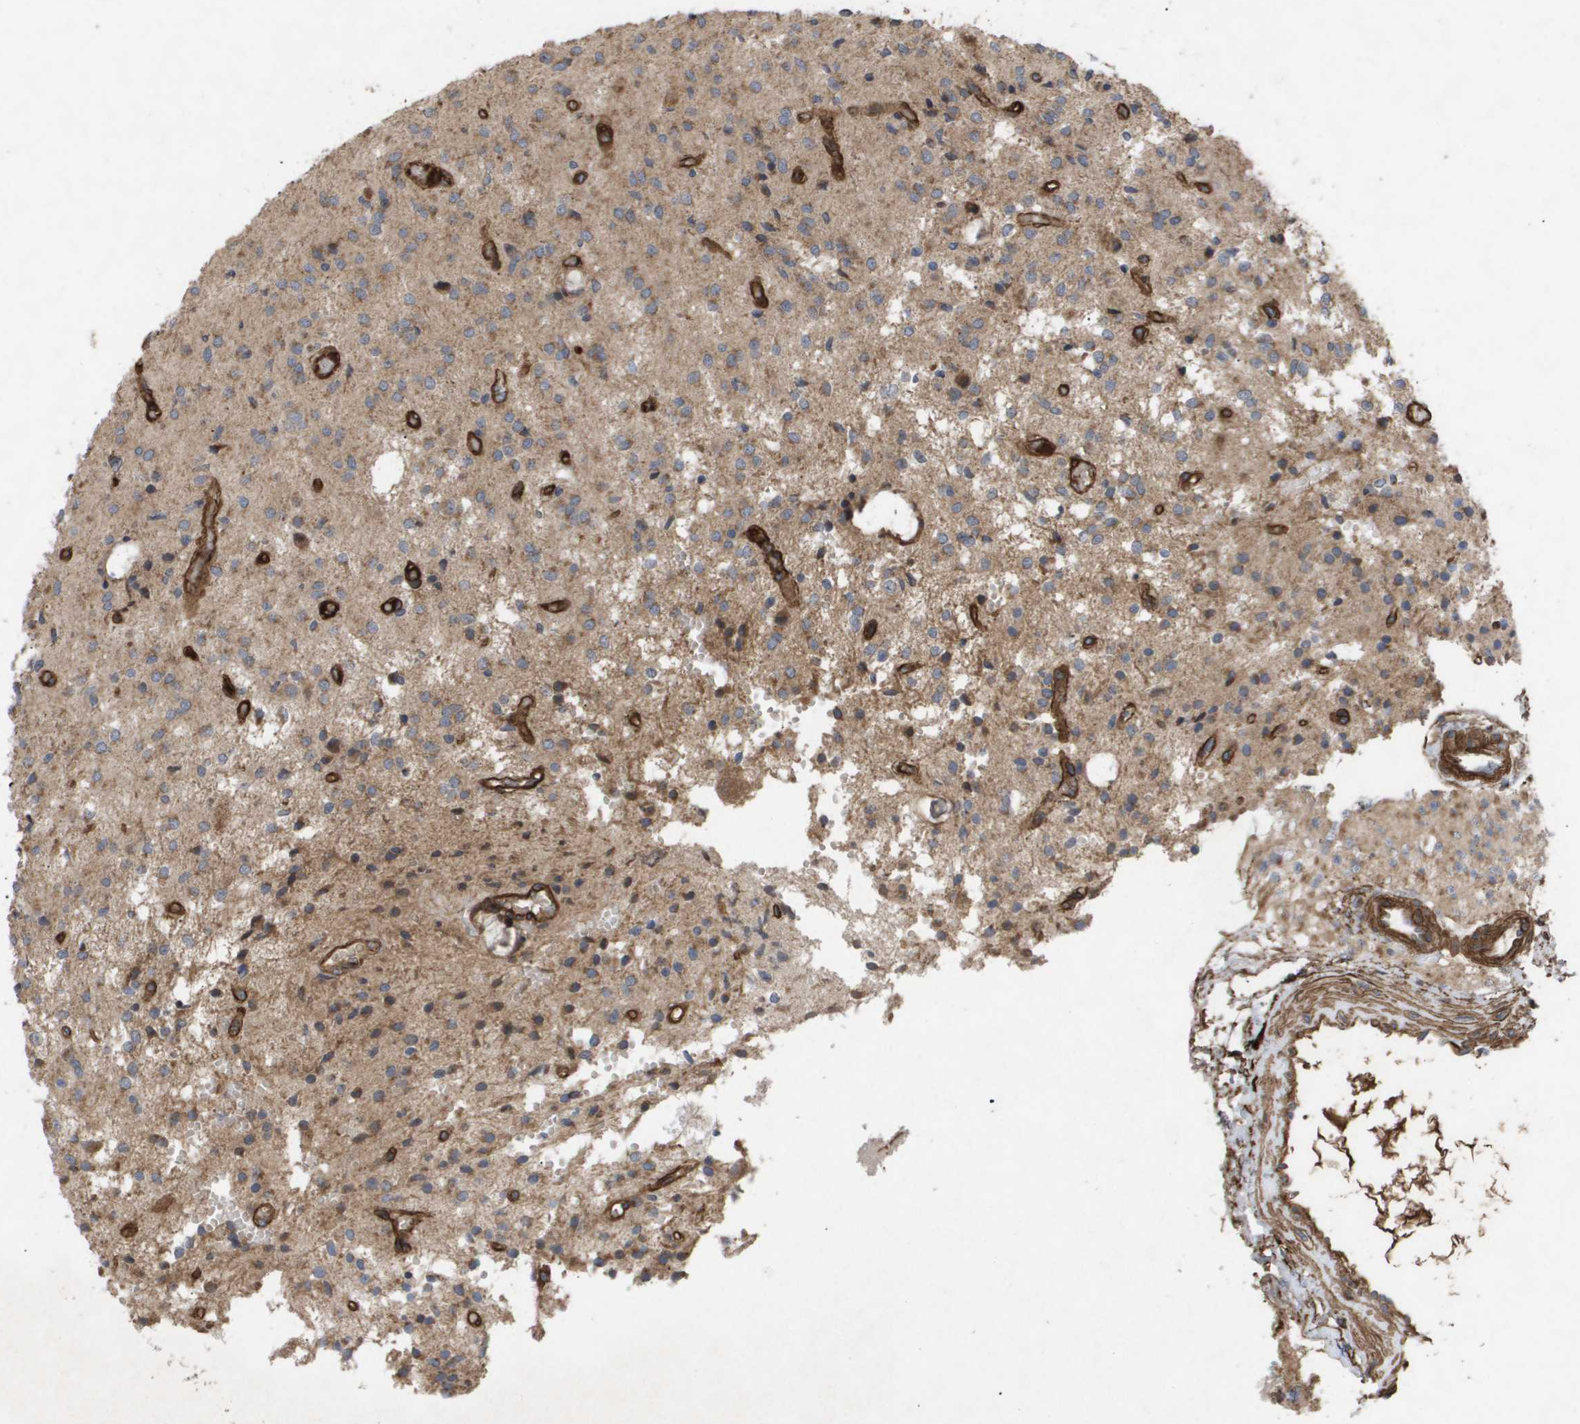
{"staining": {"intensity": "moderate", "quantity": "25%-75%", "location": "cytoplasmic/membranous"}, "tissue": "glioma", "cell_type": "Tumor cells", "image_type": "cancer", "snomed": [{"axis": "morphology", "description": "Glioma, malignant, High grade"}, {"axis": "topography", "description": "Brain"}], "caption": "Brown immunohistochemical staining in glioma reveals moderate cytoplasmic/membranous staining in about 25%-75% of tumor cells.", "gene": "TNS1", "patient": {"sex": "female", "age": 59}}